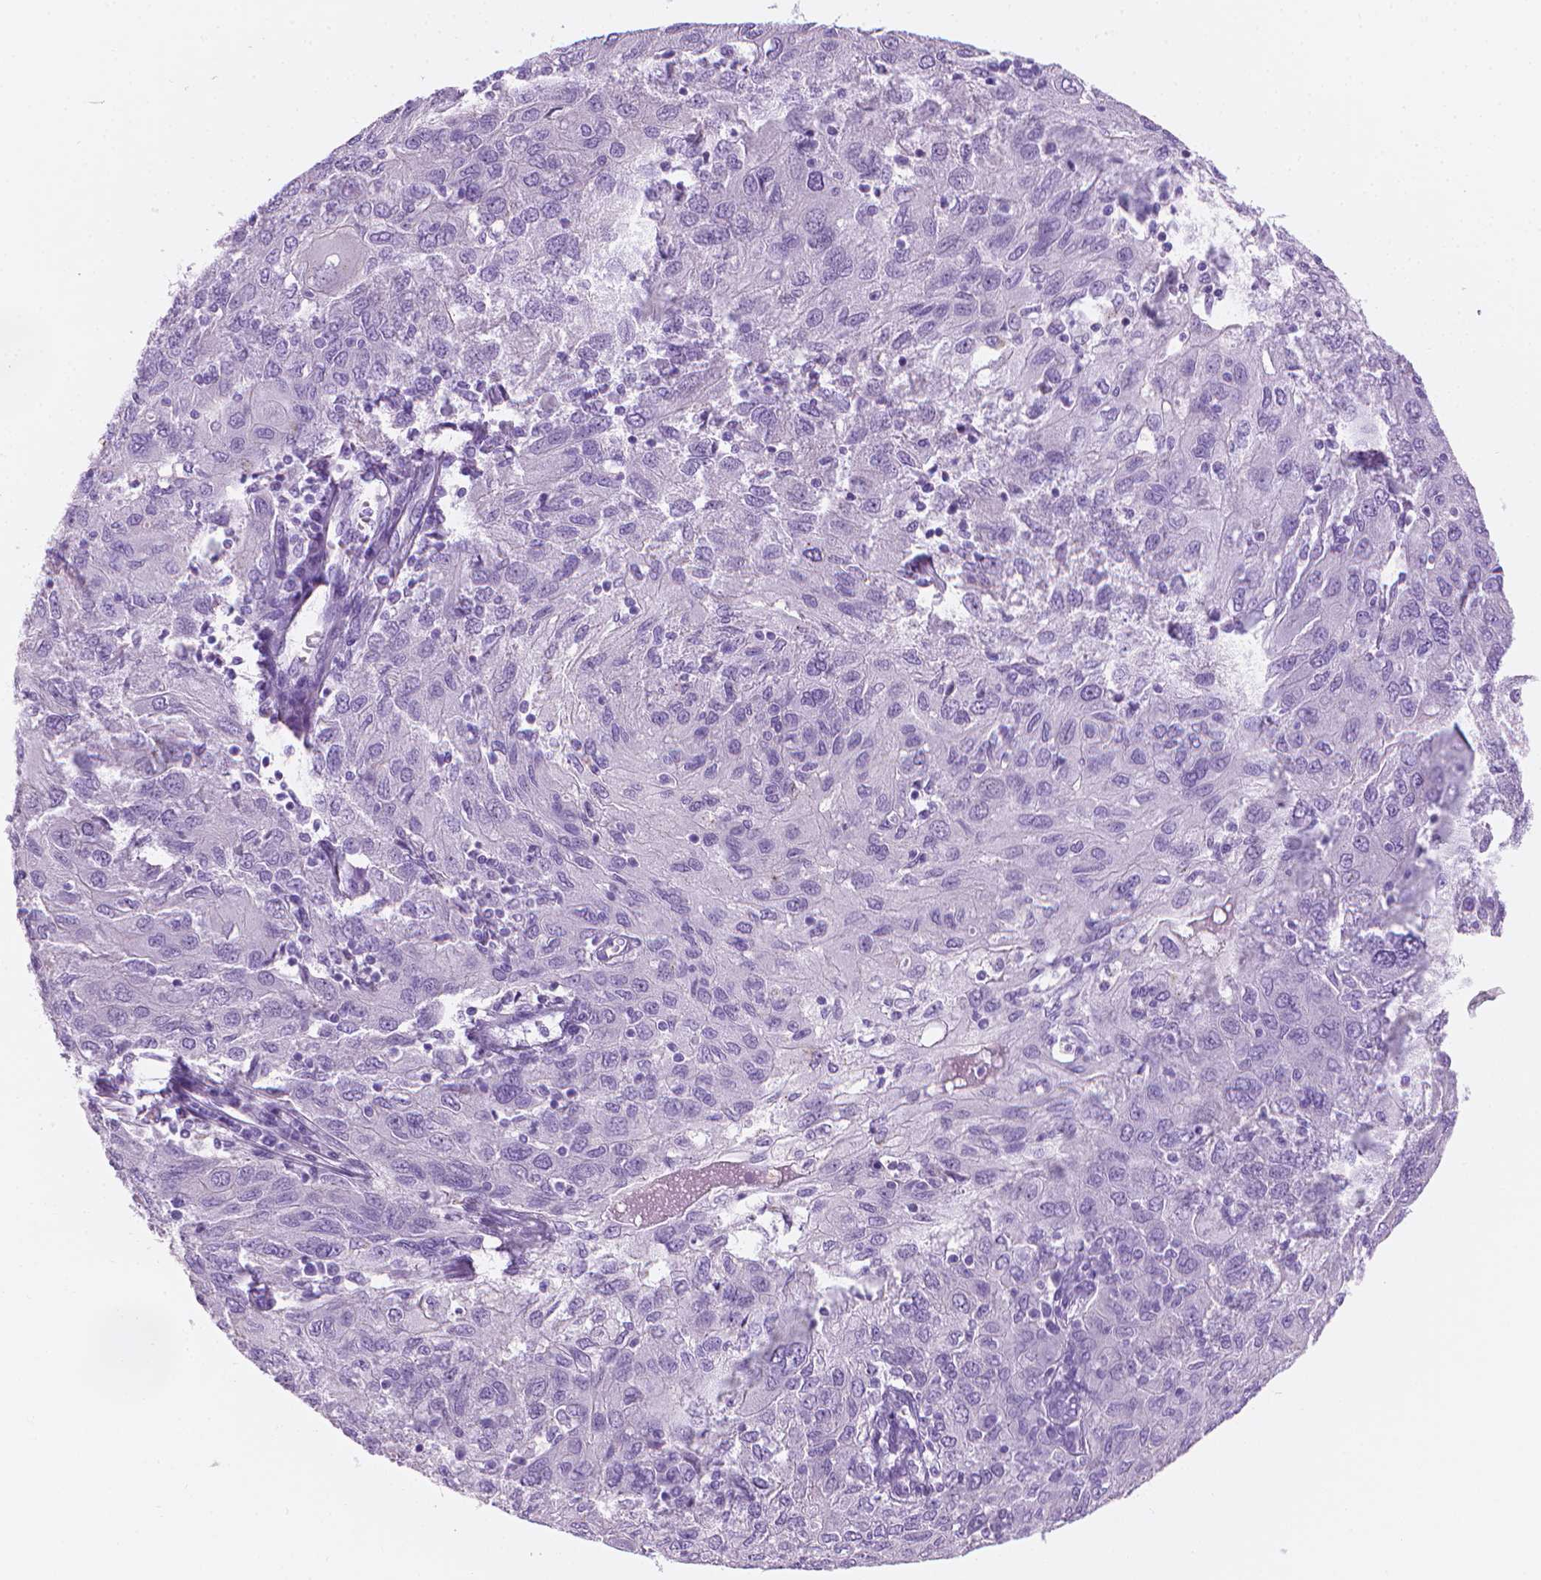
{"staining": {"intensity": "negative", "quantity": "none", "location": "none"}, "tissue": "ovarian cancer", "cell_type": "Tumor cells", "image_type": "cancer", "snomed": [{"axis": "morphology", "description": "Carcinoma, endometroid"}, {"axis": "topography", "description": "Ovary"}], "caption": "The immunohistochemistry (IHC) image has no significant staining in tumor cells of endometroid carcinoma (ovarian) tissue.", "gene": "TTC29", "patient": {"sex": "female", "age": 50}}